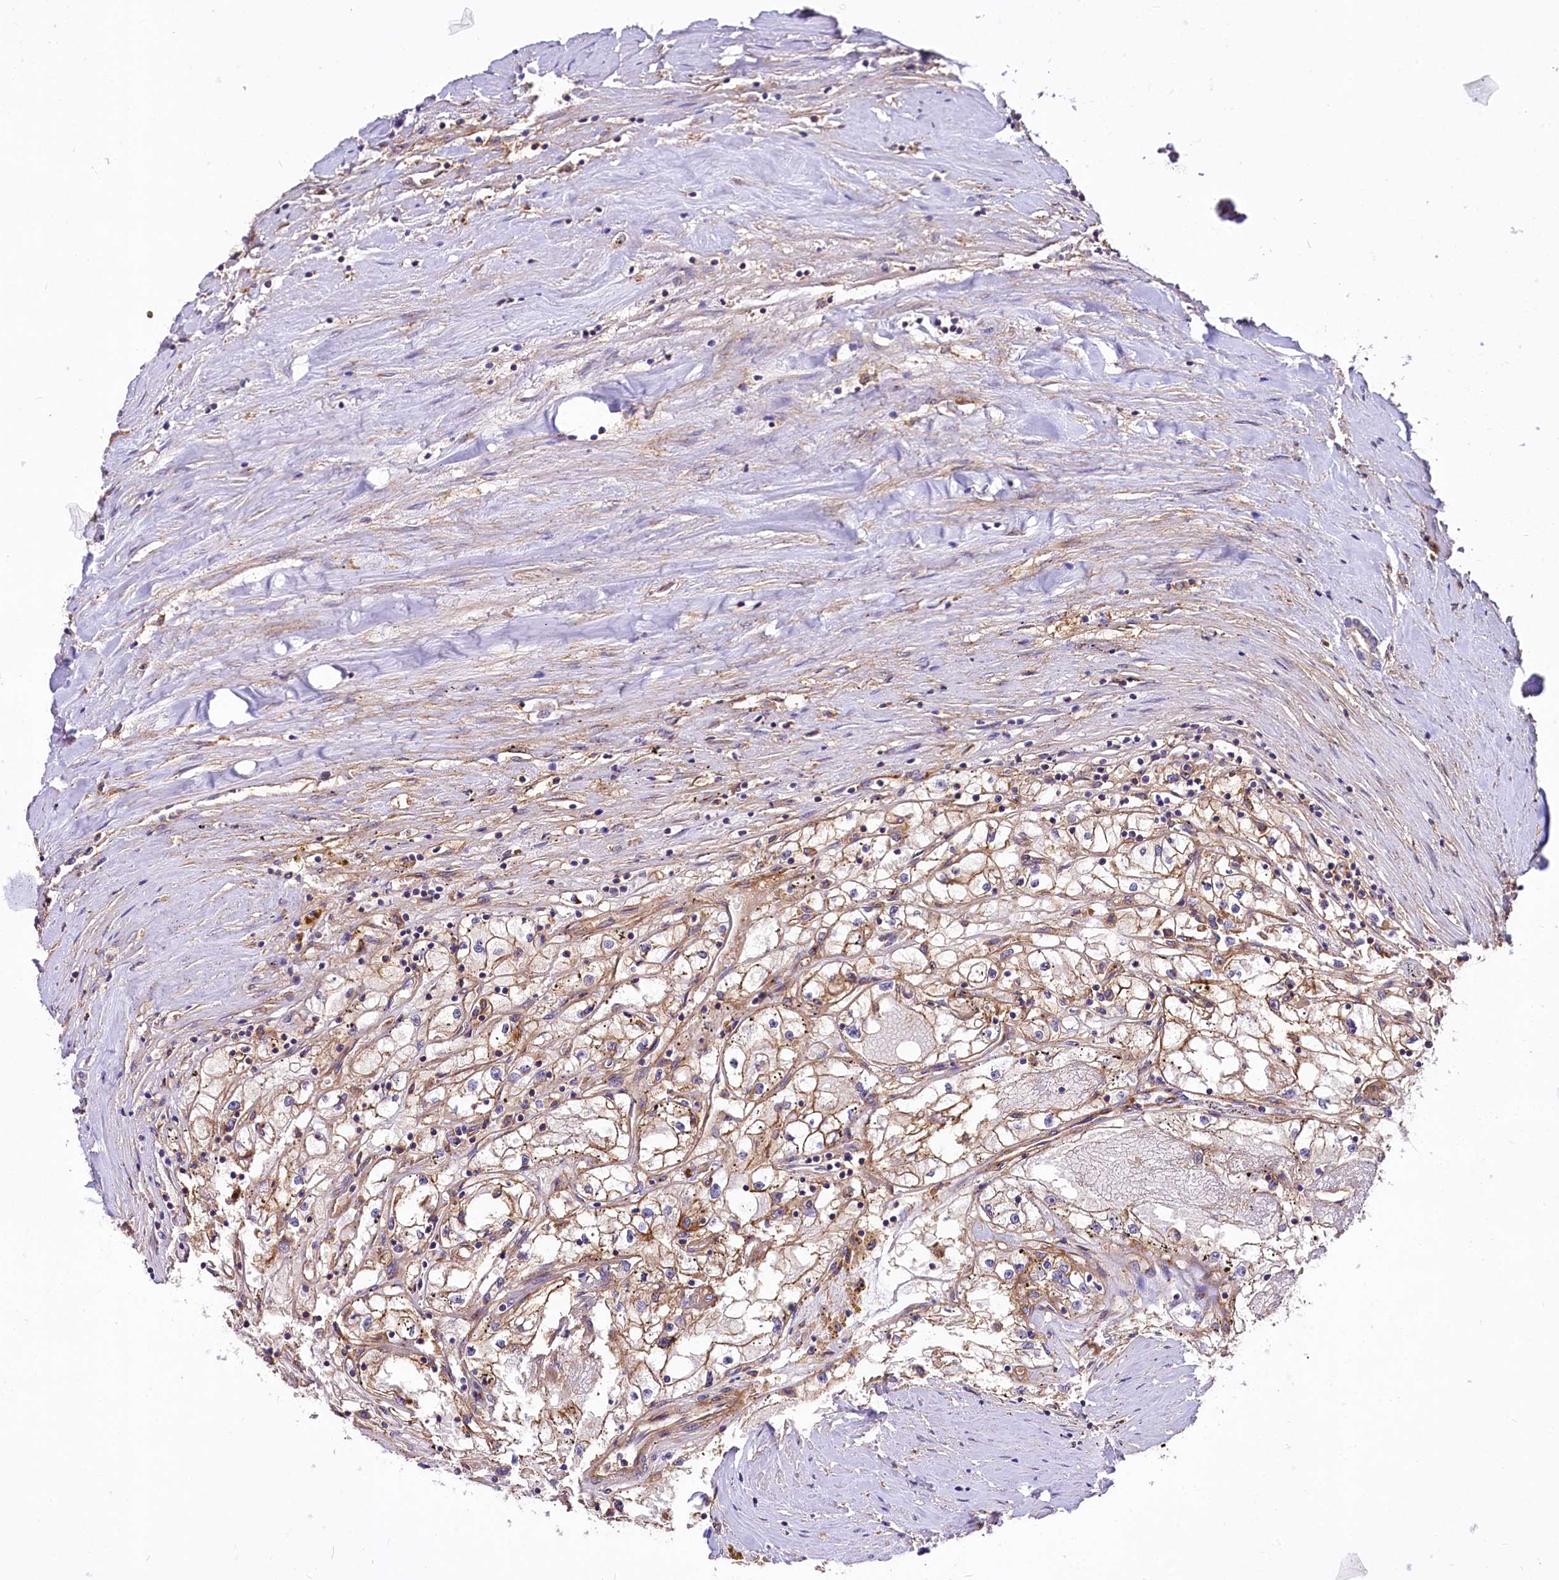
{"staining": {"intensity": "moderate", "quantity": ">75%", "location": "cytoplasmic/membranous"}, "tissue": "renal cancer", "cell_type": "Tumor cells", "image_type": "cancer", "snomed": [{"axis": "morphology", "description": "Adenocarcinoma, NOS"}, {"axis": "topography", "description": "Kidney"}], "caption": "Human renal cancer (adenocarcinoma) stained for a protein (brown) demonstrates moderate cytoplasmic/membranous positive expression in approximately >75% of tumor cells.", "gene": "ANO6", "patient": {"sex": "male", "age": 56}}